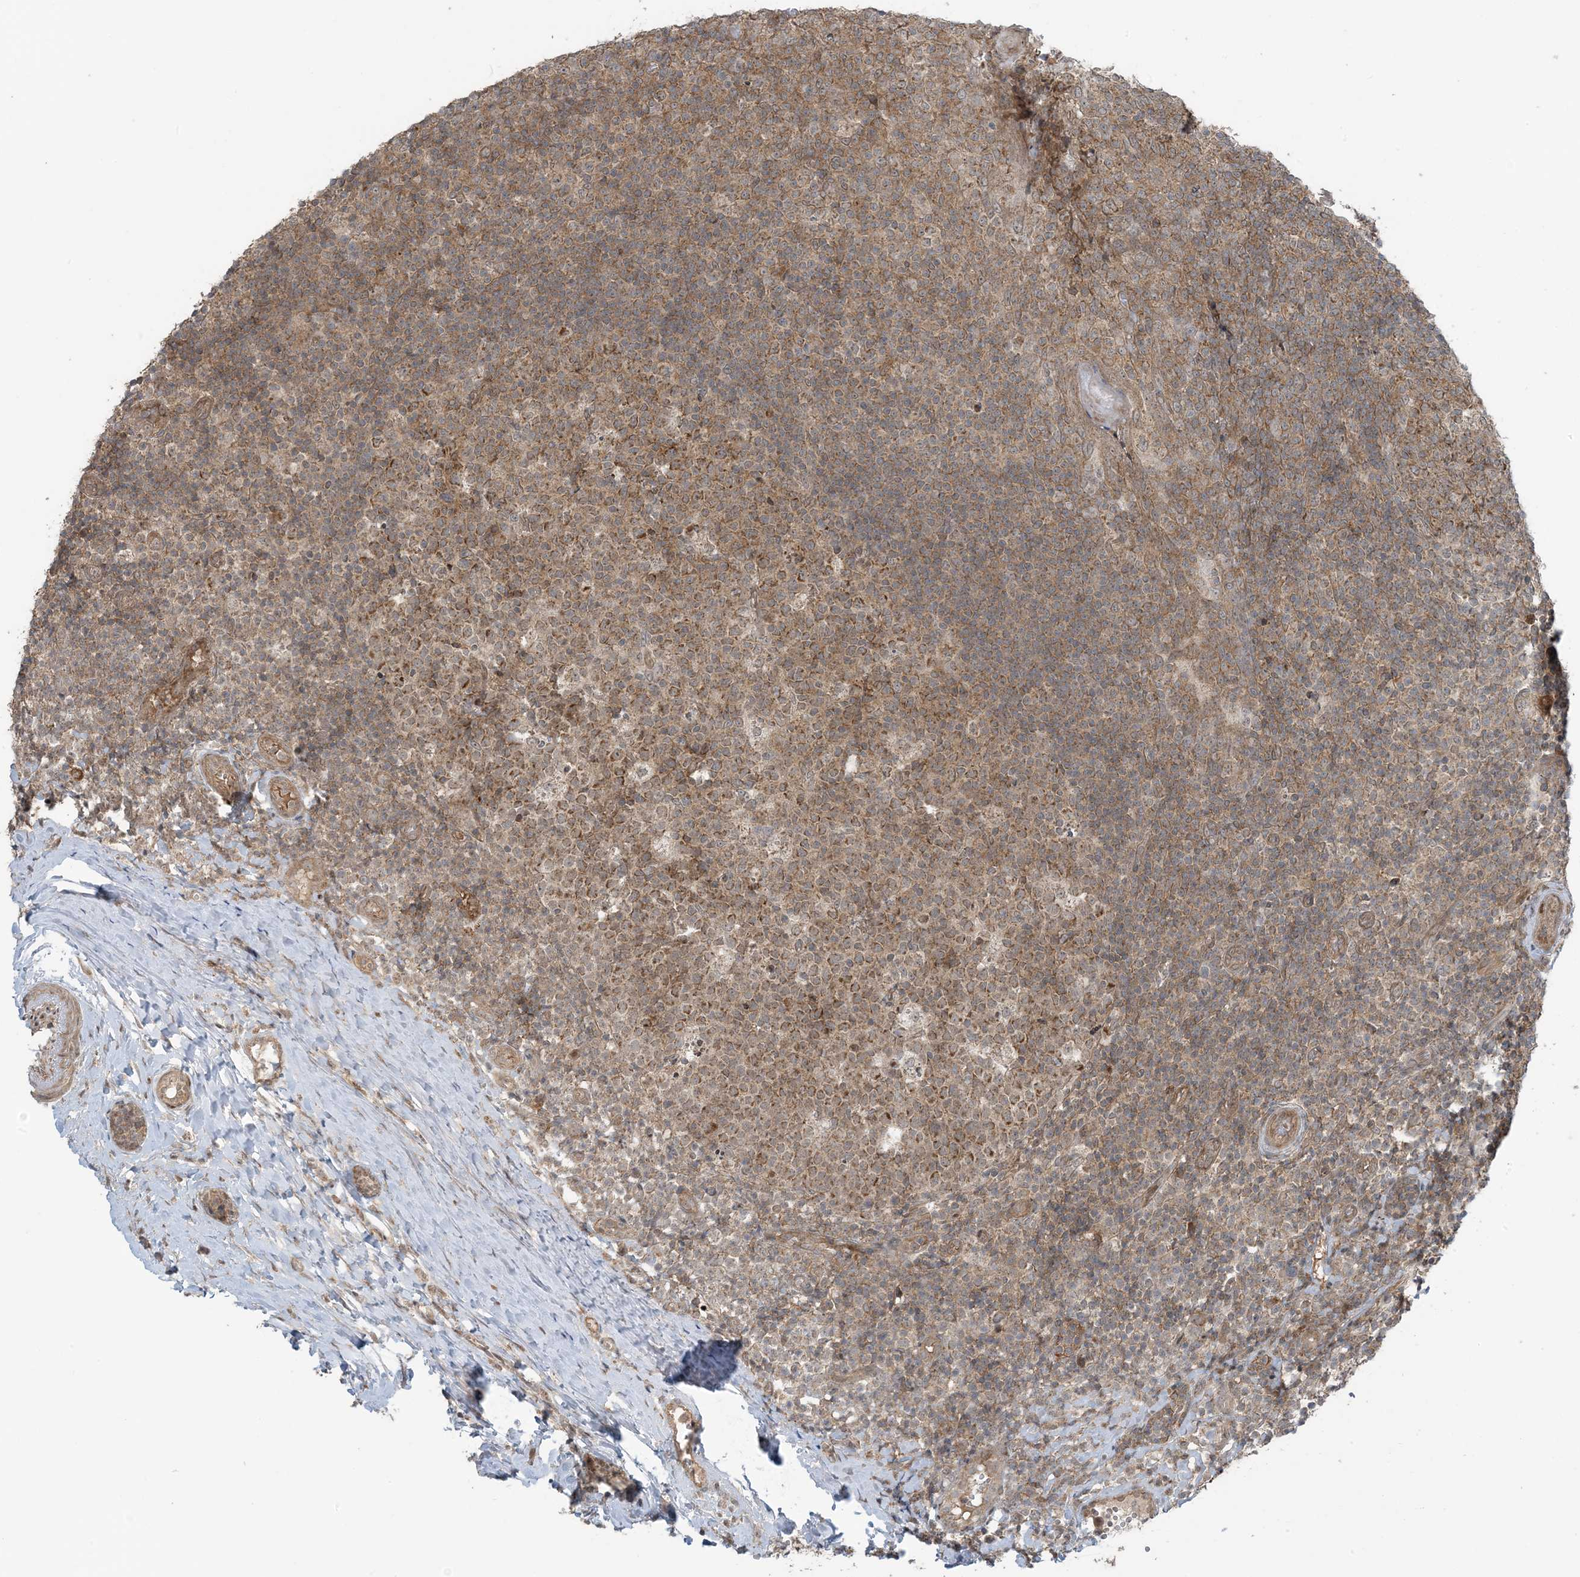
{"staining": {"intensity": "strong", "quantity": "25%-75%", "location": "cytoplasmic/membranous"}, "tissue": "tonsil", "cell_type": "Germinal center cells", "image_type": "normal", "snomed": [{"axis": "morphology", "description": "Normal tissue, NOS"}, {"axis": "topography", "description": "Tonsil"}], "caption": "Strong cytoplasmic/membranous positivity is identified in approximately 25%-75% of germinal center cells in benign tonsil.", "gene": "PHLDB2", "patient": {"sex": "female", "age": 19}}